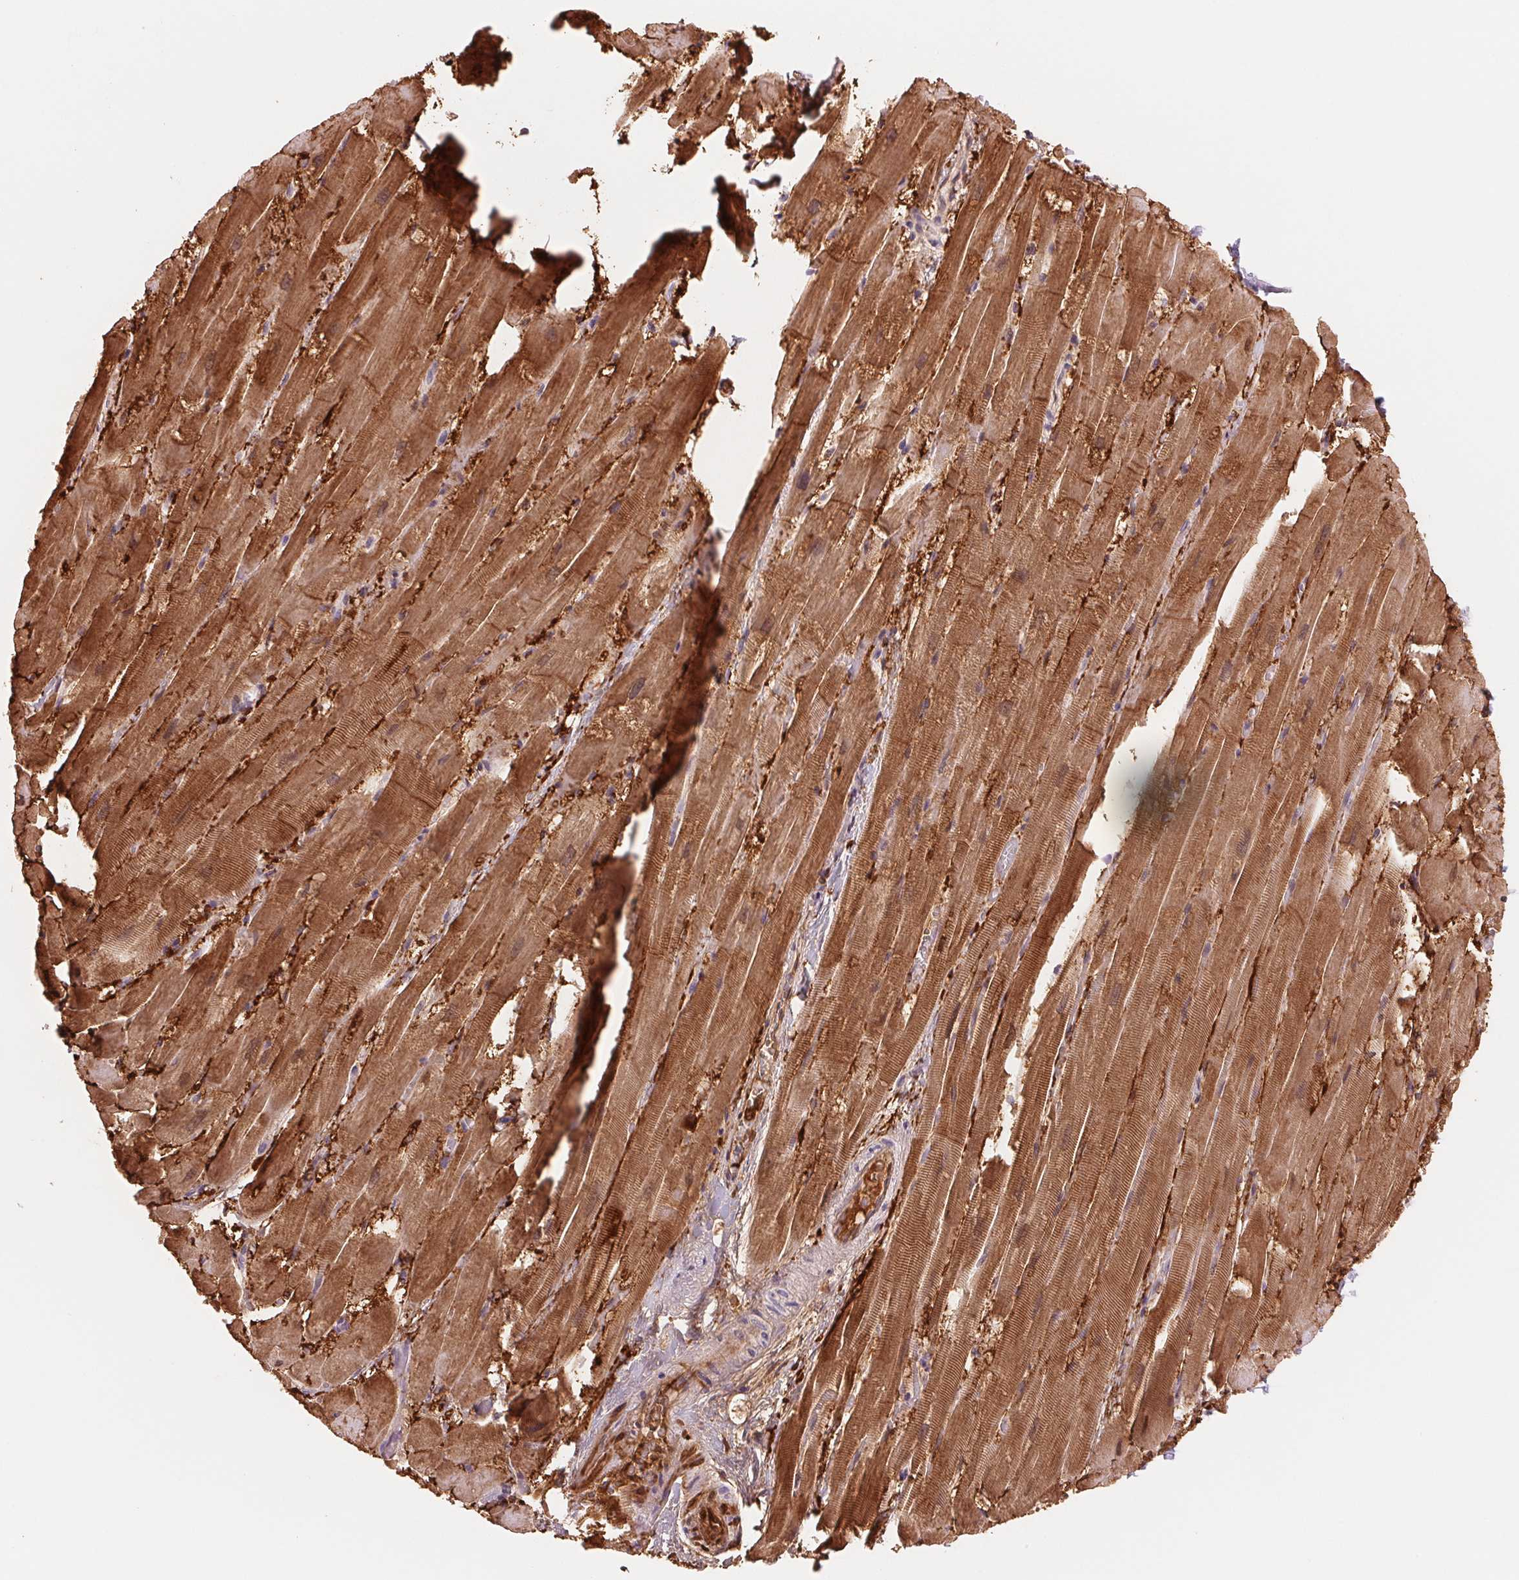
{"staining": {"intensity": "strong", "quantity": ">75%", "location": "cytoplasmic/membranous"}, "tissue": "heart muscle", "cell_type": "Cardiomyocytes", "image_type": "normal", "snomed": [{"axis": "morphology", "description": "Normal tissue, NOS"}, {"axis": "topography", "description": "Heart"}], "caption": "Immunohistochemical staining of normal heart muscle shows >75% levels of strong cytoplasmic/membranous protein positivity in about >75% of cardiomyocytes.", "gene": "CCDC168", "patient": {"sex": "male", "age": 37}}